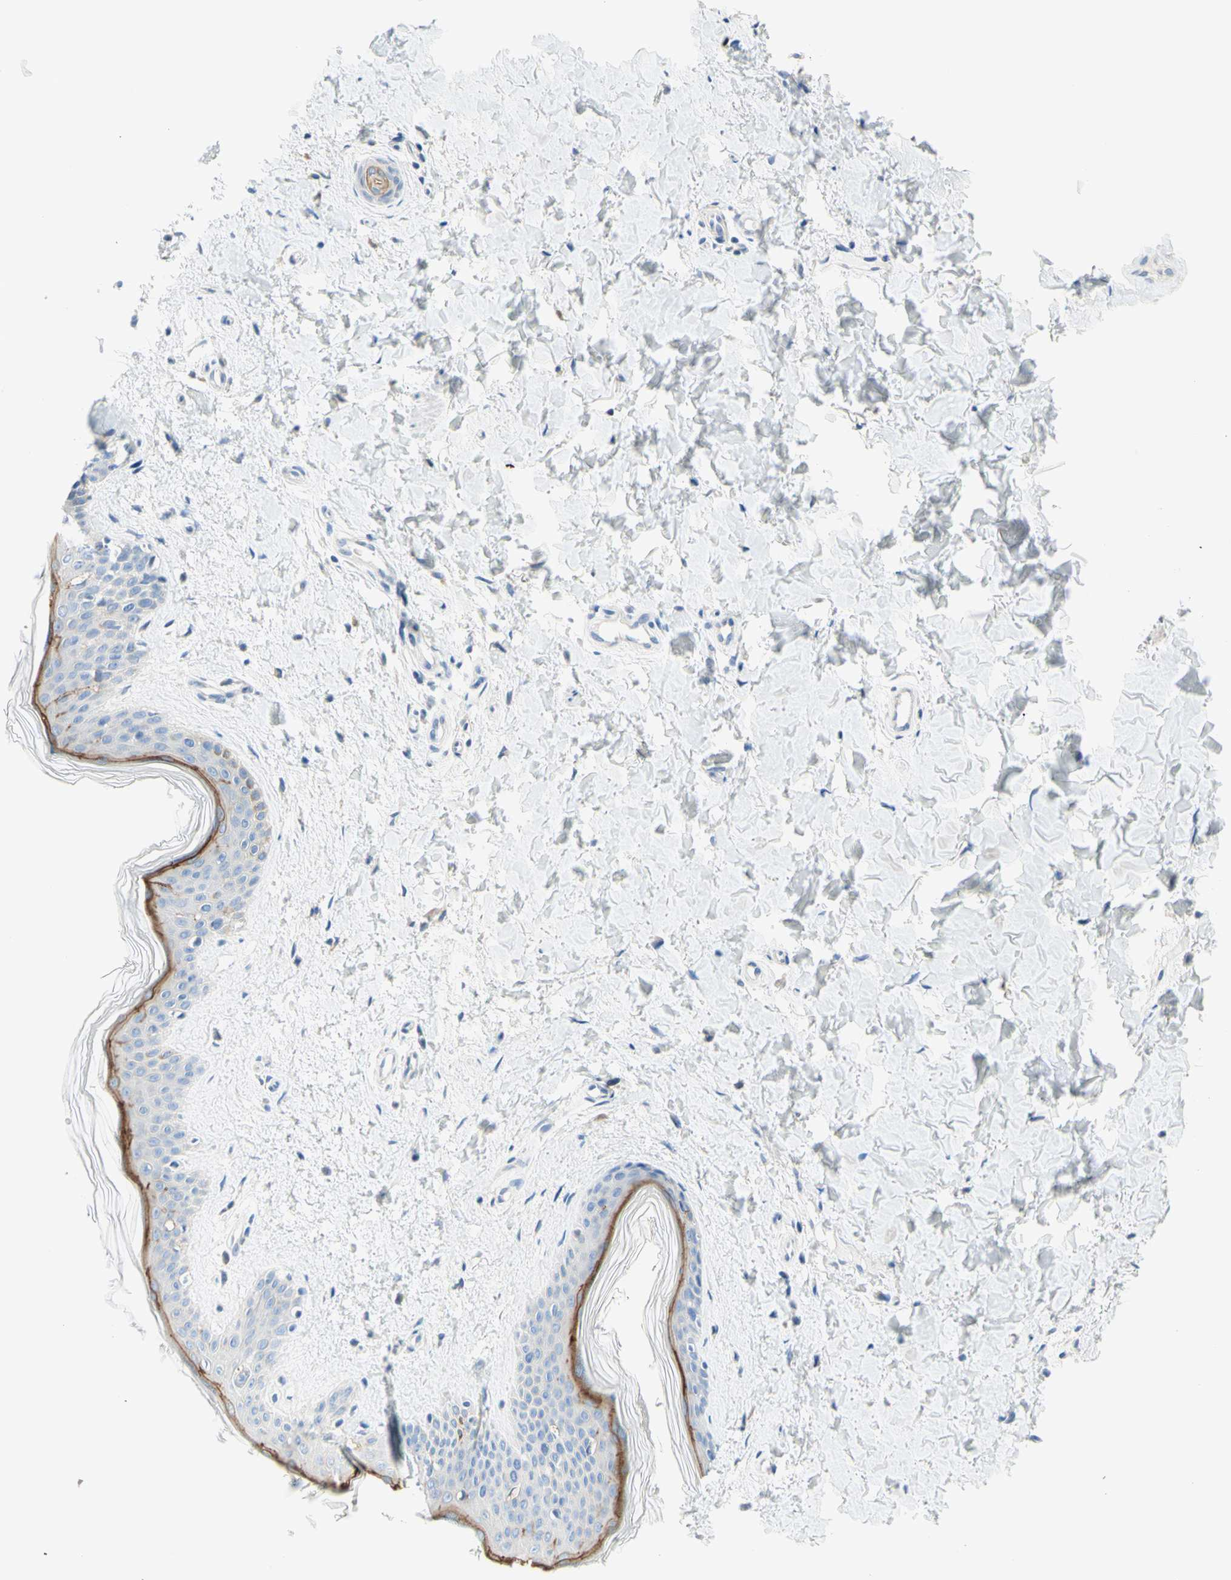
{"staining": {"intensity": "negative", "quantity": "none", "location": "none"}, "tissue": "skin", "cell_type": "Fibroblasts", "image_type": "normal", "snomed": [{"axis": "morphology", "description": "Normal tissue, NOS"}, {"axis": "topography", "description": "Skin"}], "caption": "IHC photomicrograph of unremarkable human skin stained for a protein (brown), which shows no staining in fibroblasts.", "gene": "F3", "patient": {"sex": "female", "age": 41}}